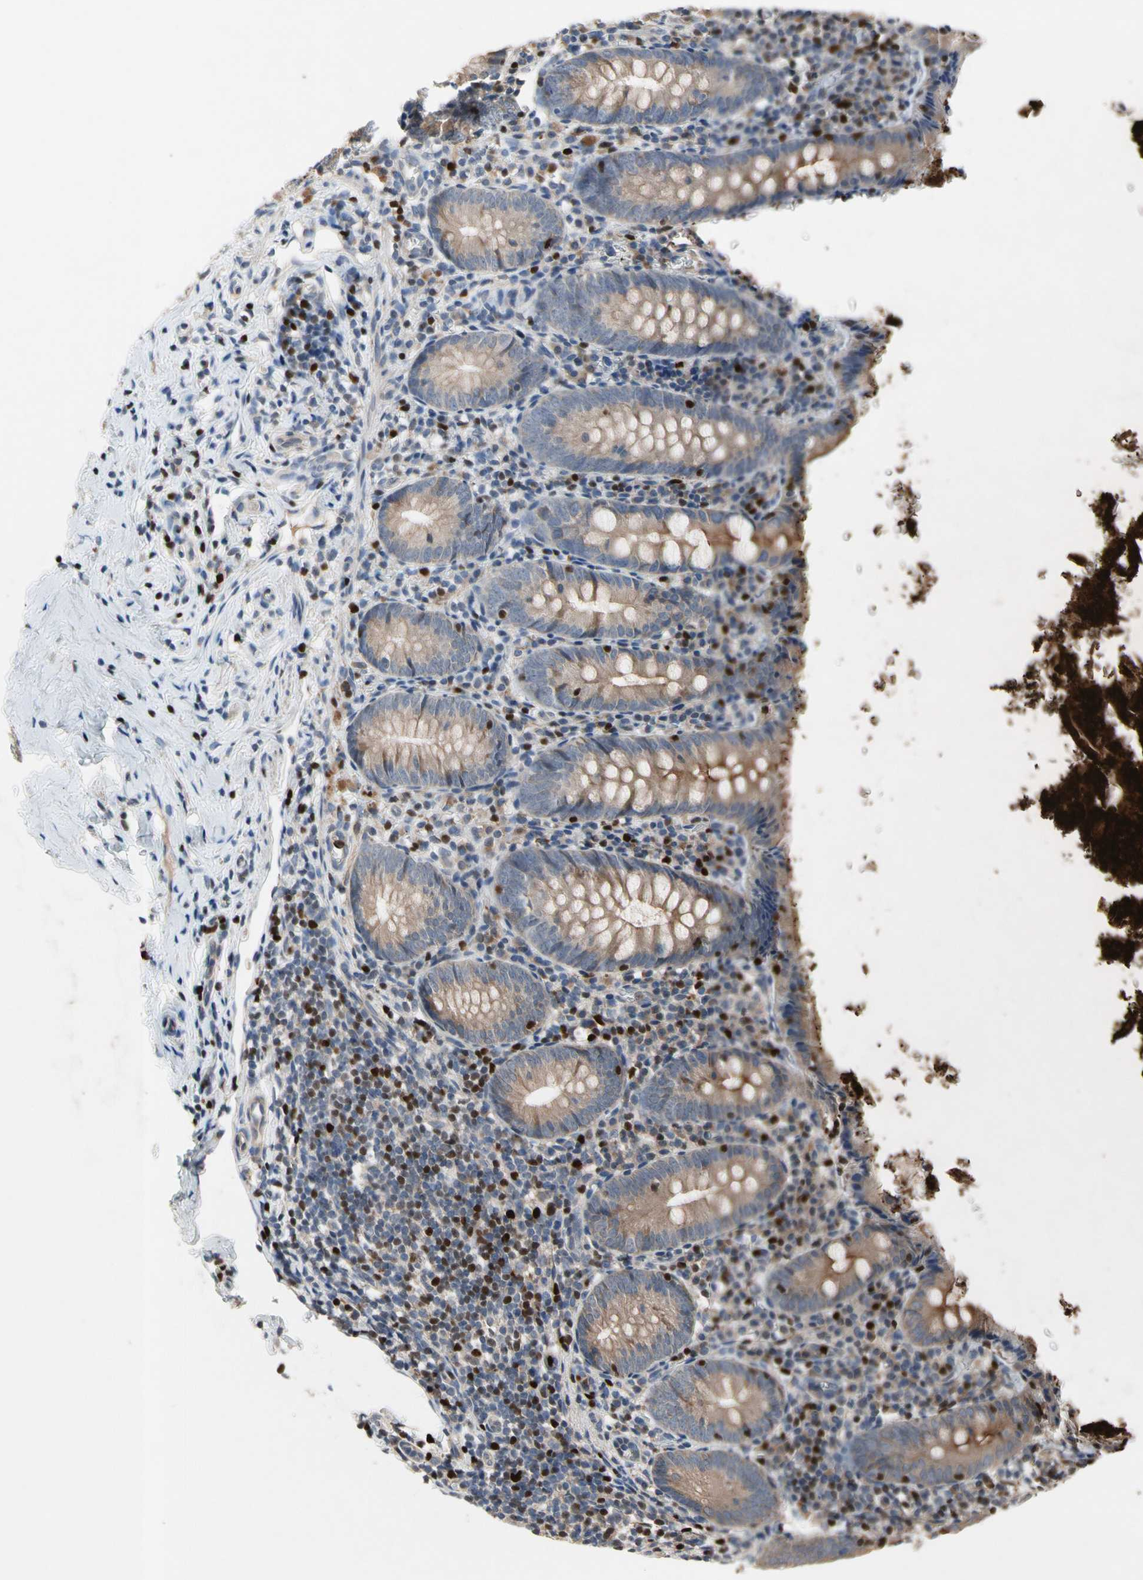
{"staining": {"intensity": "weak", "quantity": ">75%", "location": "cytoplasmic/membranous"}, "tissue": "appendix", "cell_type": "Glandular cells", "image_type": "normal", "snomed": [{"axis": "morphology", "description": "Normal tissue, NOS"}, {"axis": "topography", "description": "Appendix"}], "caption": "Immunohistochemical staining of normal appendix exhibits low levels of weak cytoplasmic/membranous positivity in approximately >75% of glandular cells.", "gene": "TBX21", "patient": {"sex": "female", "age": 10}}